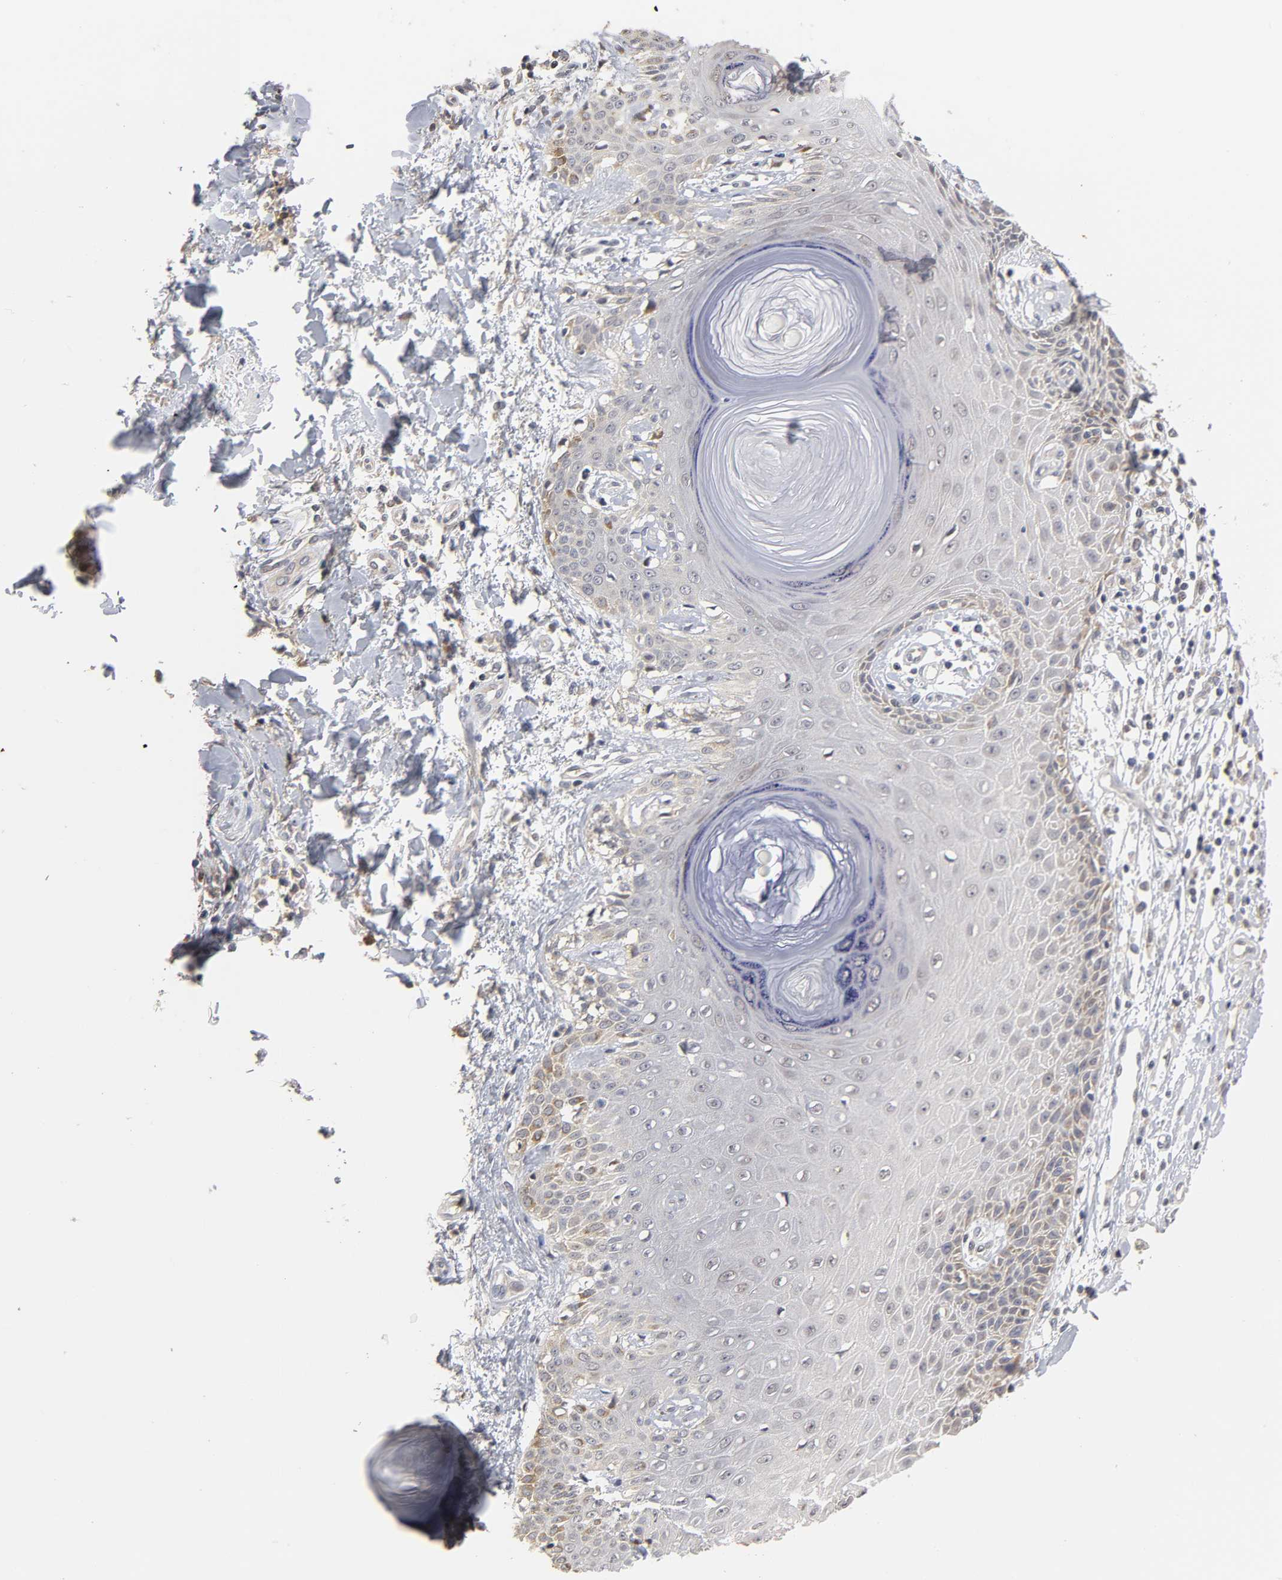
{"staining": {"intensity": "weak", "quantity": "<25%", "location": "cytoplasmic/membranous"}, "tissue": "skin cancer", "cell_type": "Tumor cells", "image_type": "cancer", "snomed": [{"axis": "morphology", "description": "Basal cell carcinoma"}, {"axis": "topography", "description": "Skin"}], "caption": "This is an immunohistochemistry histopathology image of human skin cancer. There is no staining in tumor cells.", "gene": "GSTZ1", "patient": {"sex": "male", "age": 67}}